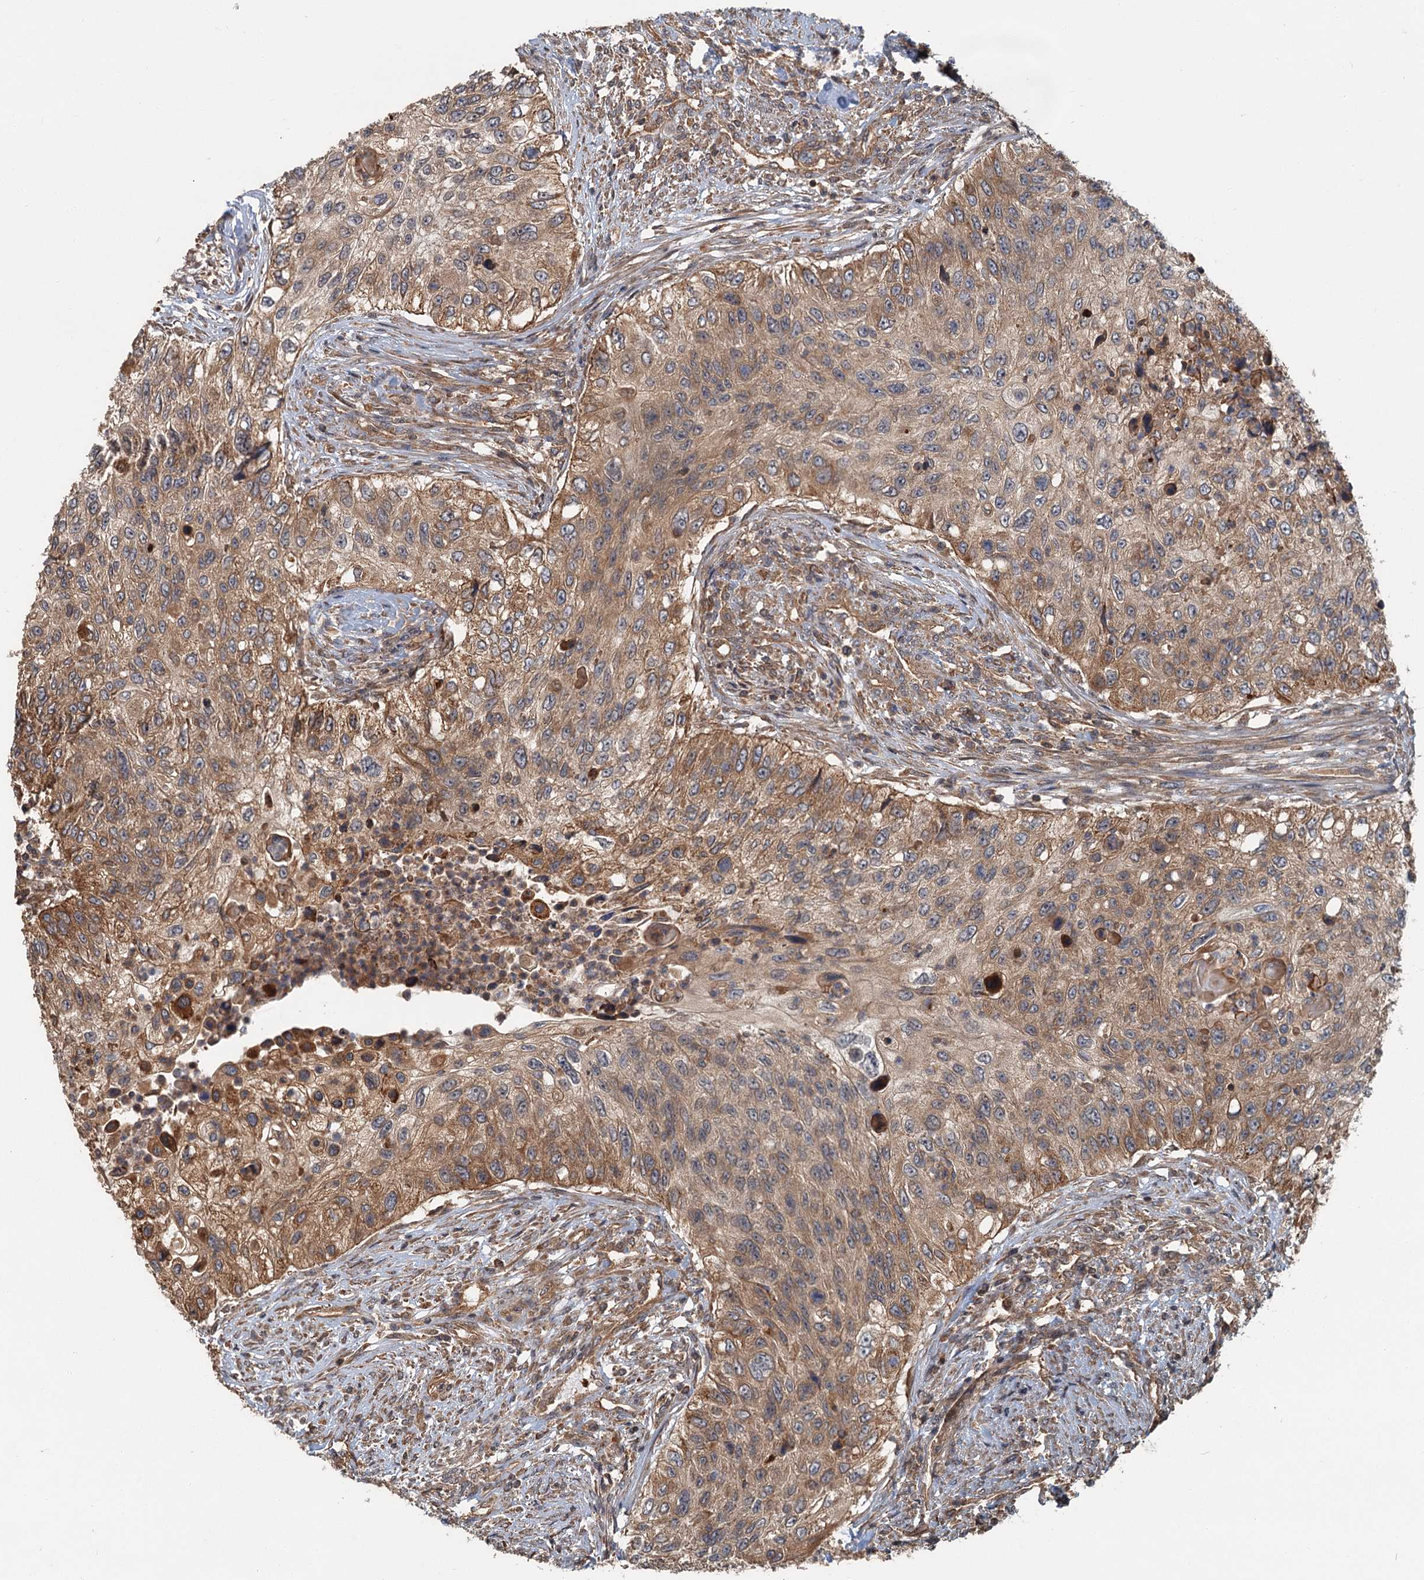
{"staining": {"intensity": "moderate", "quantity": ">75%", "location": "cytoplasmic/membranous"}, "tissue": "urothelial cancer", "cell_type": "Tumor cells", "image_type": "cancer", "snomed": [{"axis": "morphology", "description": "Urothelial carcinoma, High grade"}, {"axis": "topography", "description": "Urinary bladder"}], "caption": "Urothelial carcinoma (high-grade) stained with IHC displays moderate cytoplasmic/membranous staining in approximately >75% of tumor cells.", "gene": "ZNF527", "patient": {"sex": "female", "age": 60}}